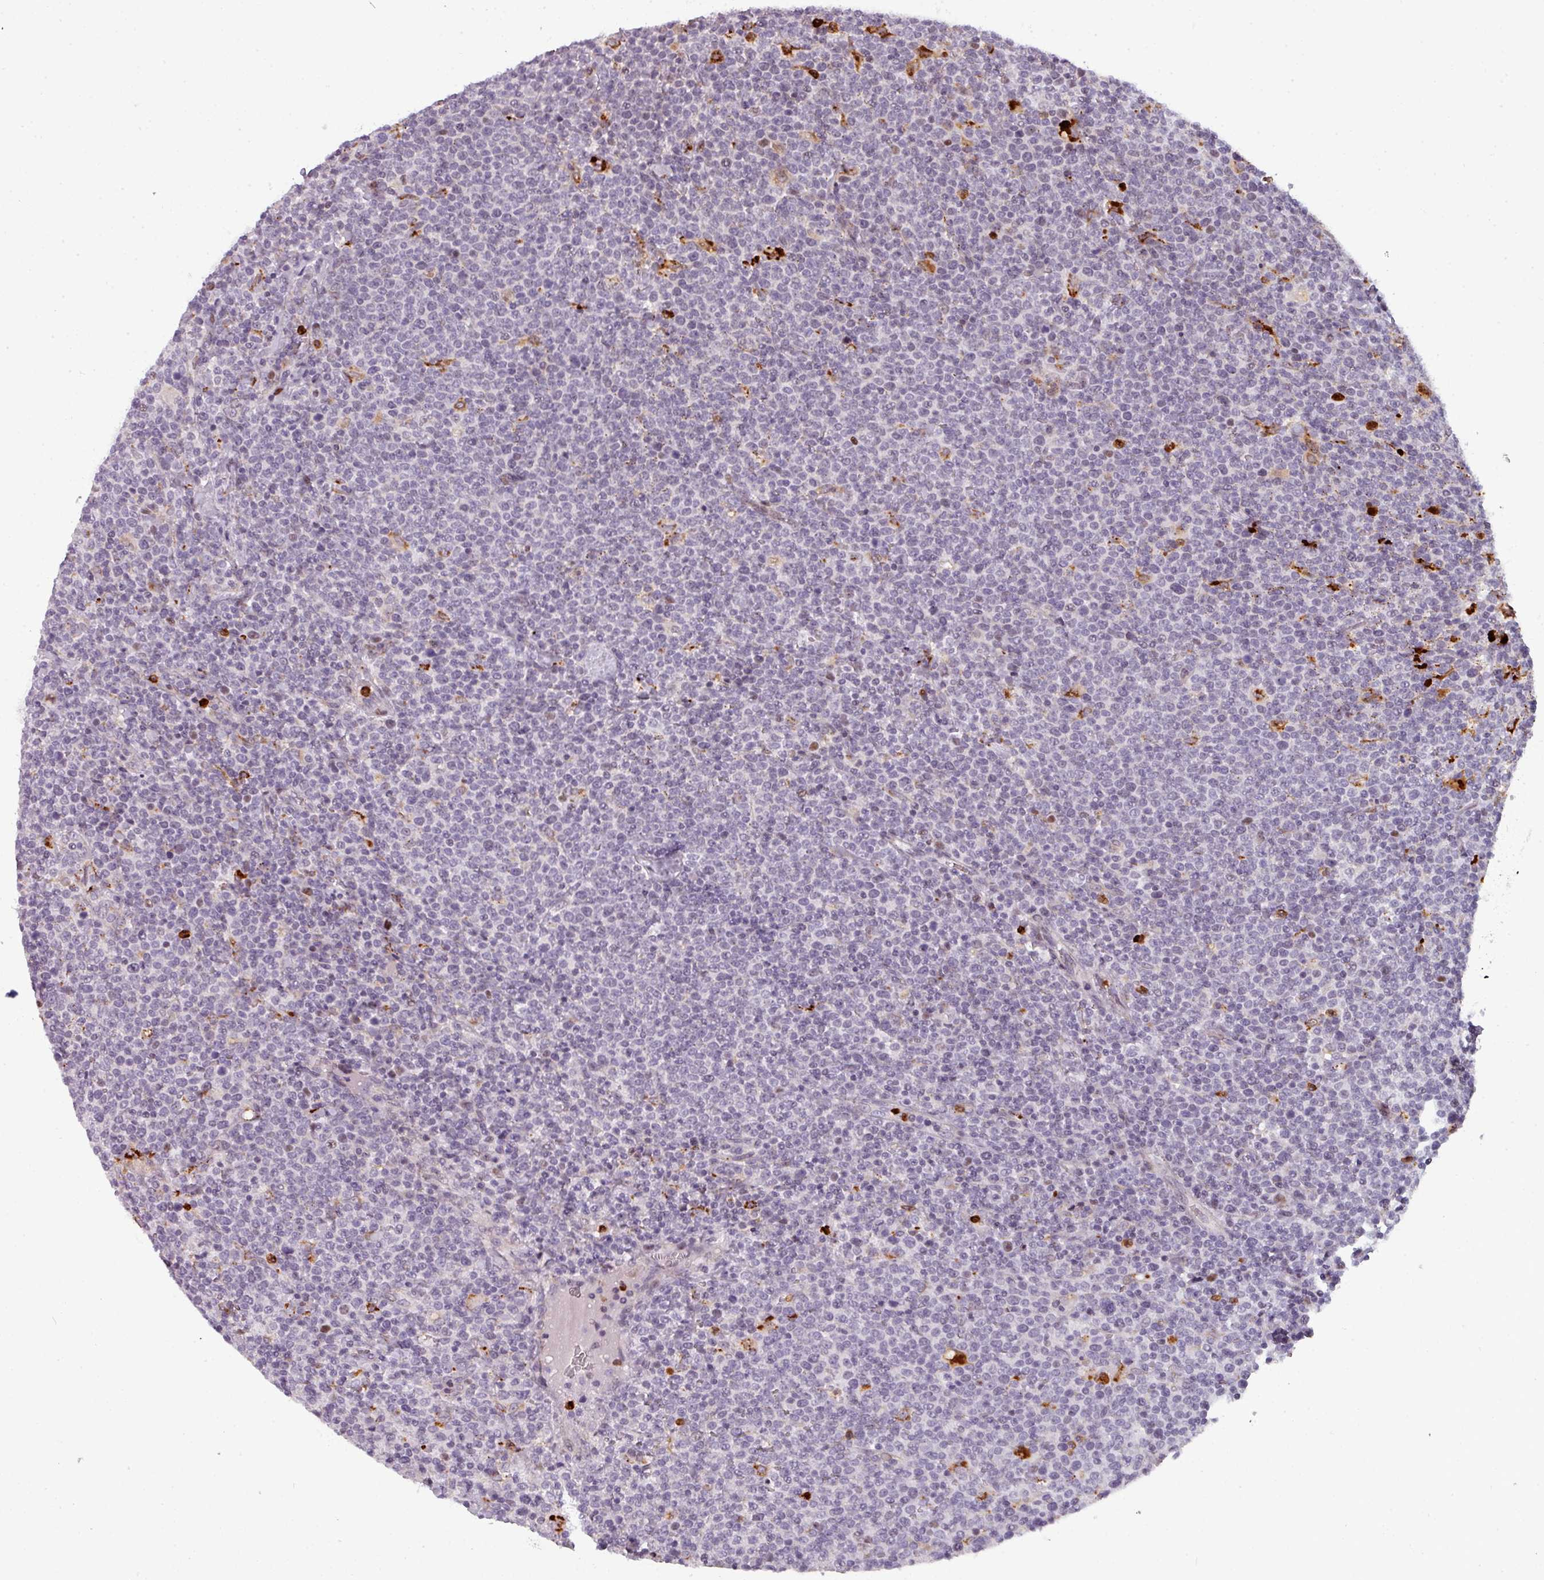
{"staining": {"intensity": "negative", "quantity": "none", "location": "none"}, "tissue": "lymphoma", "cell_type": "Tumor cells", "image_type": "cancer", "snomed": [{"axis": "morphology", "description": "Malignant lymphoma, non-Hodgkin's type, High grade"}, {"axis": "topography", "description": "Lymph node"}], "caption": "This photomicrograph is of lymphoma stained with immunohistochemistry to label a protein in brown with the nuclei are counter-stained blue. There is no positivity in tumor cells.", "gene": "TMEFF1", "patient": {"sex": "male", "age": 61}}